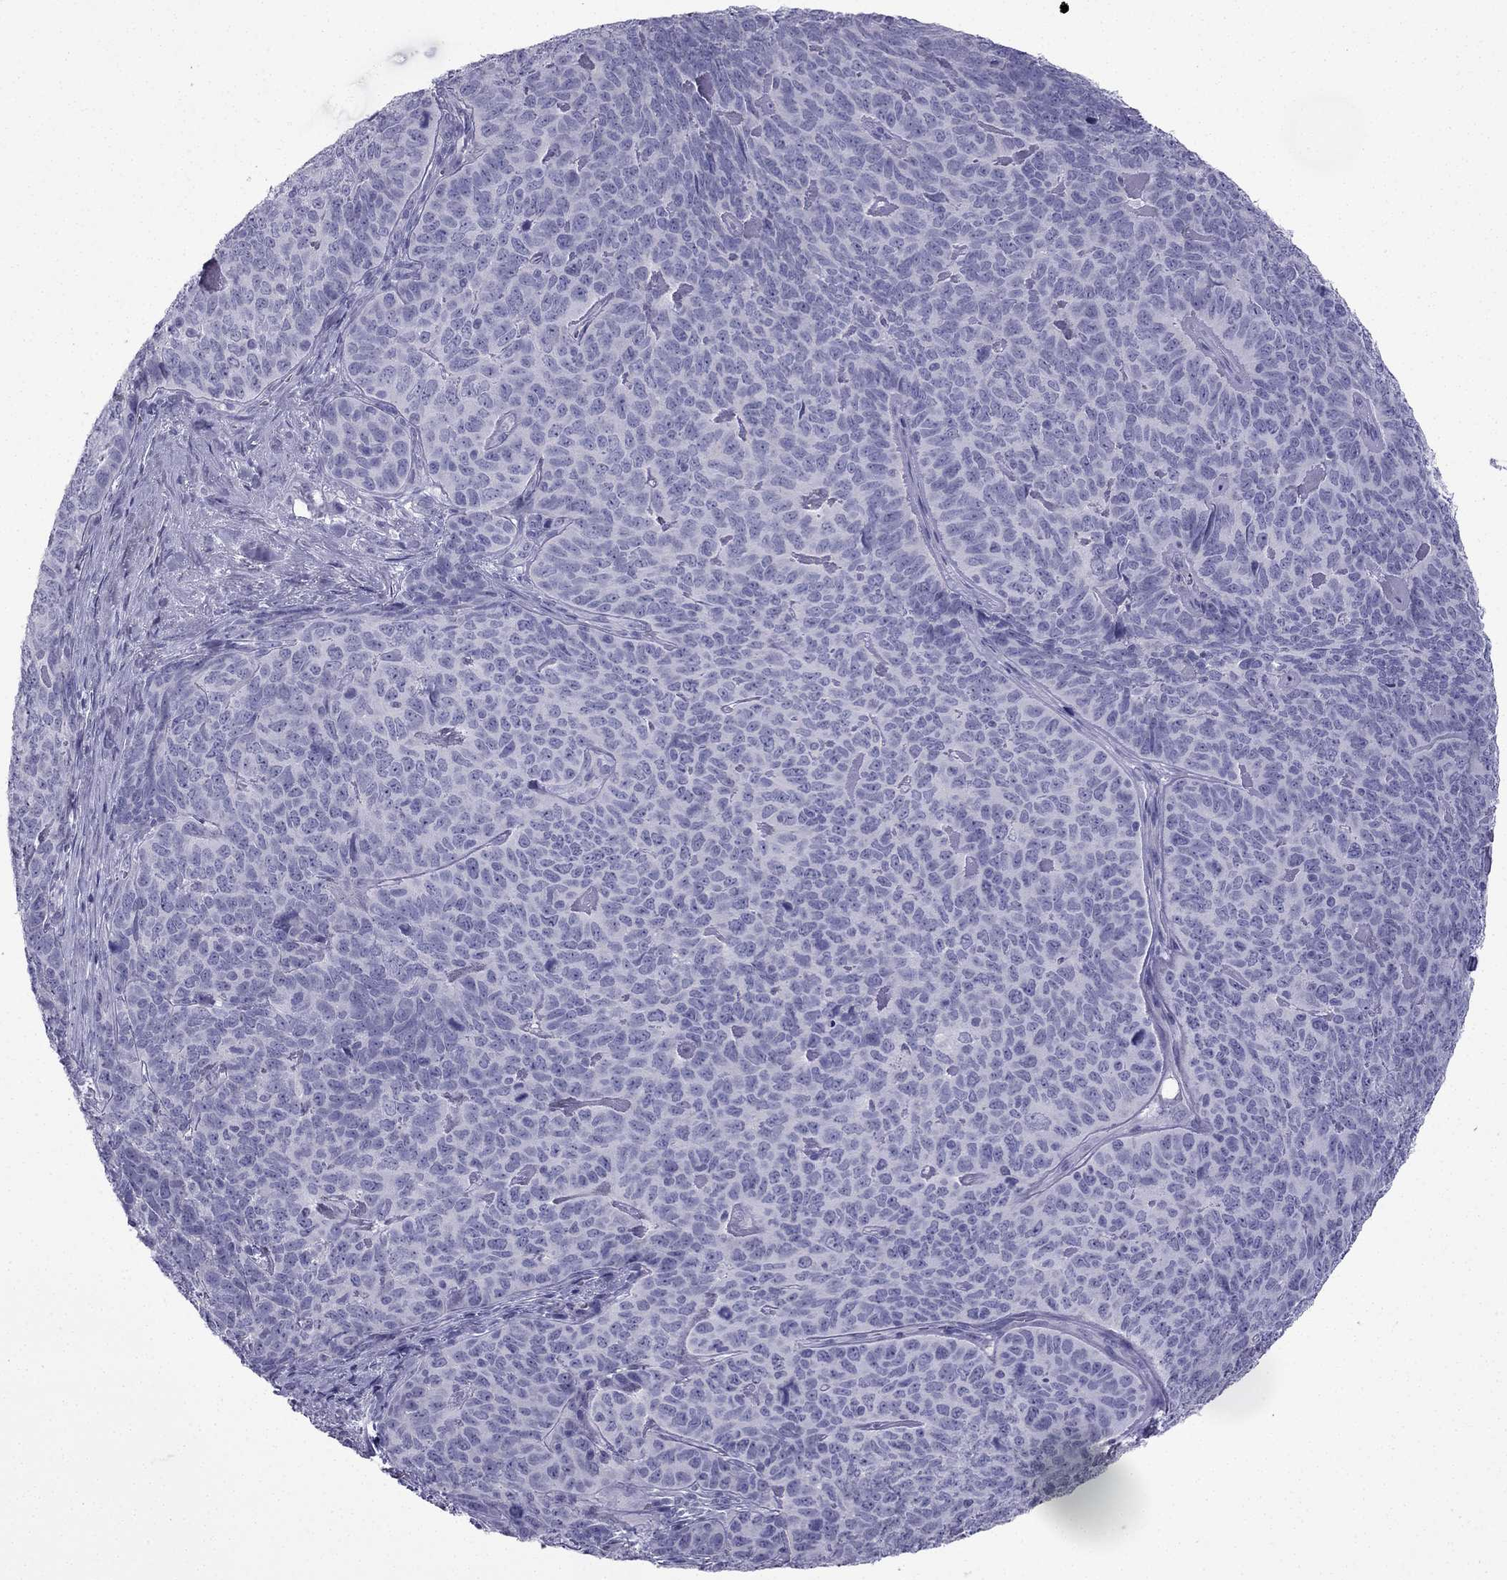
{"staining": {"intensity": "negative", "quantity": "none", "location": "none"}, "tissue": "skin cancer", "cell_type": "Tumor cells", "image_type": "cancer", "snomed": [{"axis": "morphology", "description": "Squamous cell carcinoma, NOS"}, {"axis": "topography", "description": "Skin"}, {"axis": "topography", "description": "Anal"}], "caption": "Immunohistochemical staining of human skin squamous cell carcinoma exhibits no significant staining in tumor cells. Brightfield microscopy of immunohistochemistry (IHC) stained with DAB (3,3'-diaminobenzidine) (brown) and hematoxylin (blue), captured at high magnification.", "gene": "NPTX1", "patient": {"sex": "female", "age": 51}}